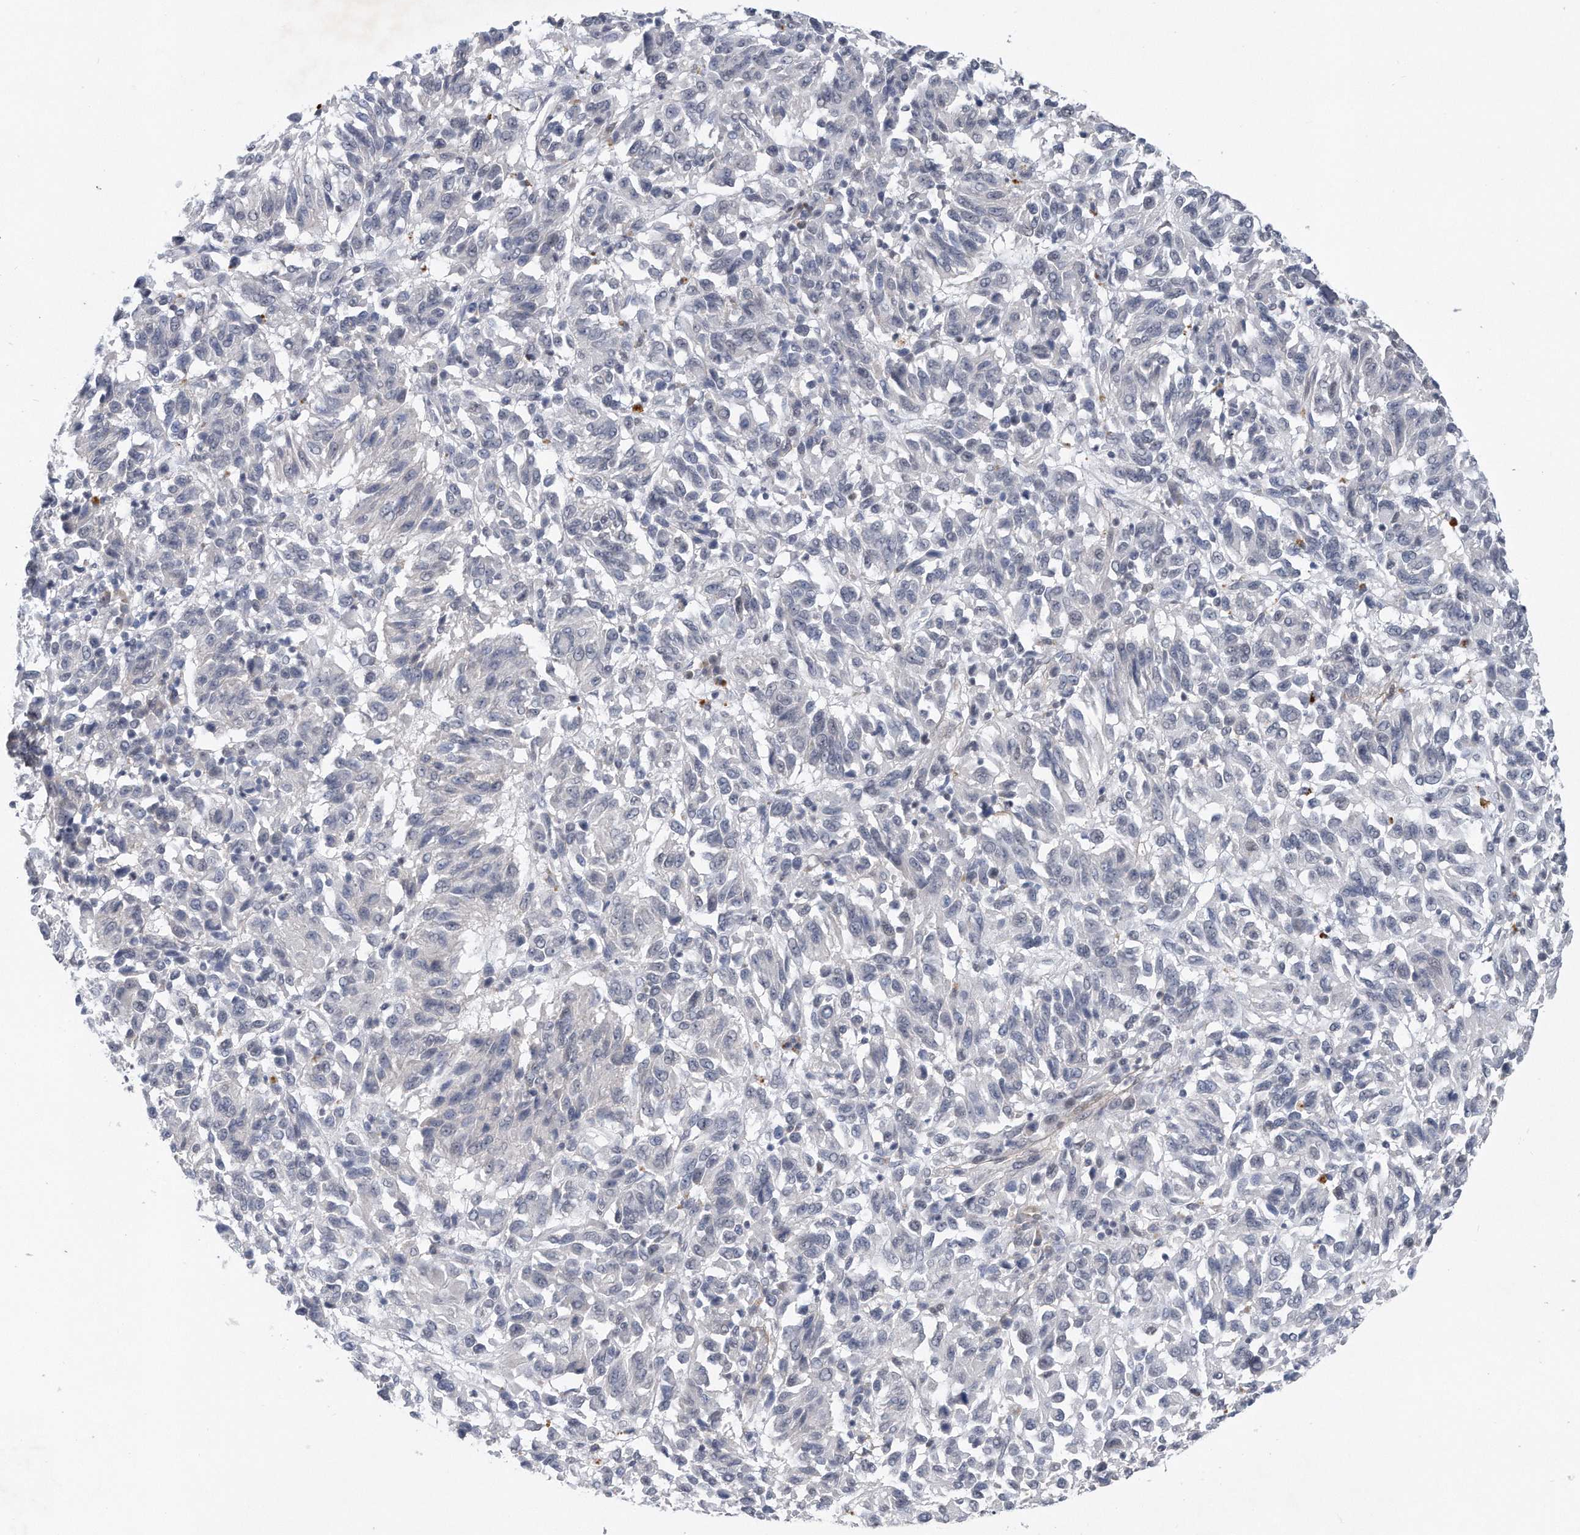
{"staining": {"intensity": "negative", "quantity": "none", "location": "none"}, "tissue": "melanoma", "cell_type": "Tumor cells", "image_type": "cancer", "snomed": [{"axis": "morphology", "description": "Malignant melanoma, Metastatic site"}, {"axis": "topography", "description": "Lung"}], "caption": "An immunohistochemistry (IHC) image of melanoma is shown. There is no staining in tumor cells of melanoma. The staining was performed using DAB (3,3'-diaminobenzidine) to visualize the protein expression in brown, while the nuclei were stained in blue with hematoxylin (Magnification: 20x).", "gene": "TP53INP1", "patient": {"sex": "male", "age": 64}}